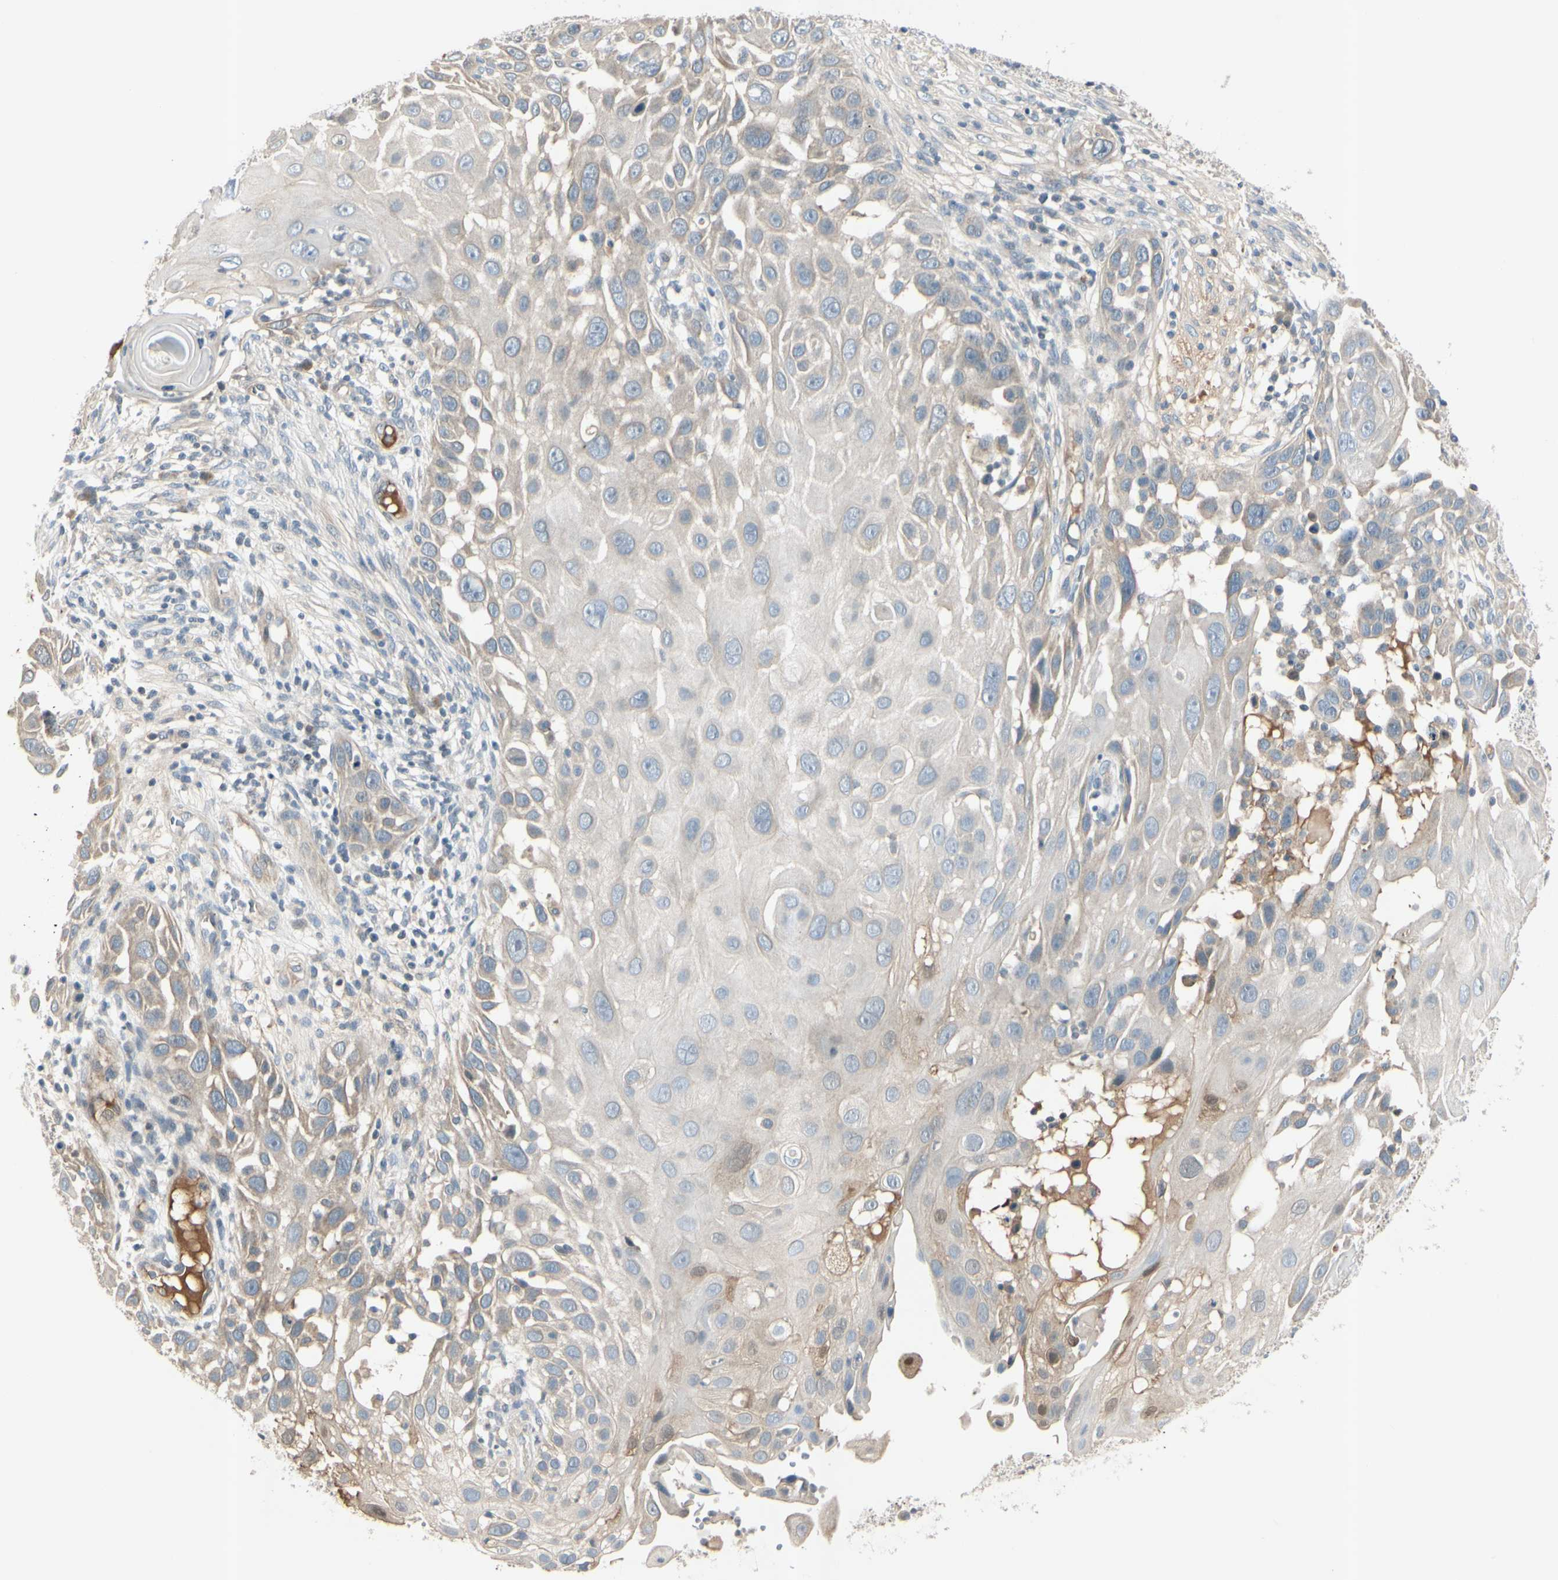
{"staining": {"intensity": "weak", "quantity": "25%-75%", "location": "cytoplasmic/membranous"}, "tissue": "skin cancer", "cell_type": "Tumor cells", "image_type": "cancer", "snomed": [{"axis": "morphology", "description": "Squamous cell carcinoma, NOS"}, {"axis": "topography", "description": "Skin"}], "caption": "Immunohistochemistry staining of skin squamous cell carcinoma, which shows low levels of weak cytoplasmic/membranous staining in about 25%-75% of tumor cells indicating weak cytoplasmic/membranous protein positivity. The staining was performed using DAB (3,3'-diaminobenzidine) (brown) for protein detection and nuclei were counterstained in hematoxylin (blue).", "gene": "ICAM5", "patient": {"sex": "female", "age": 44}}